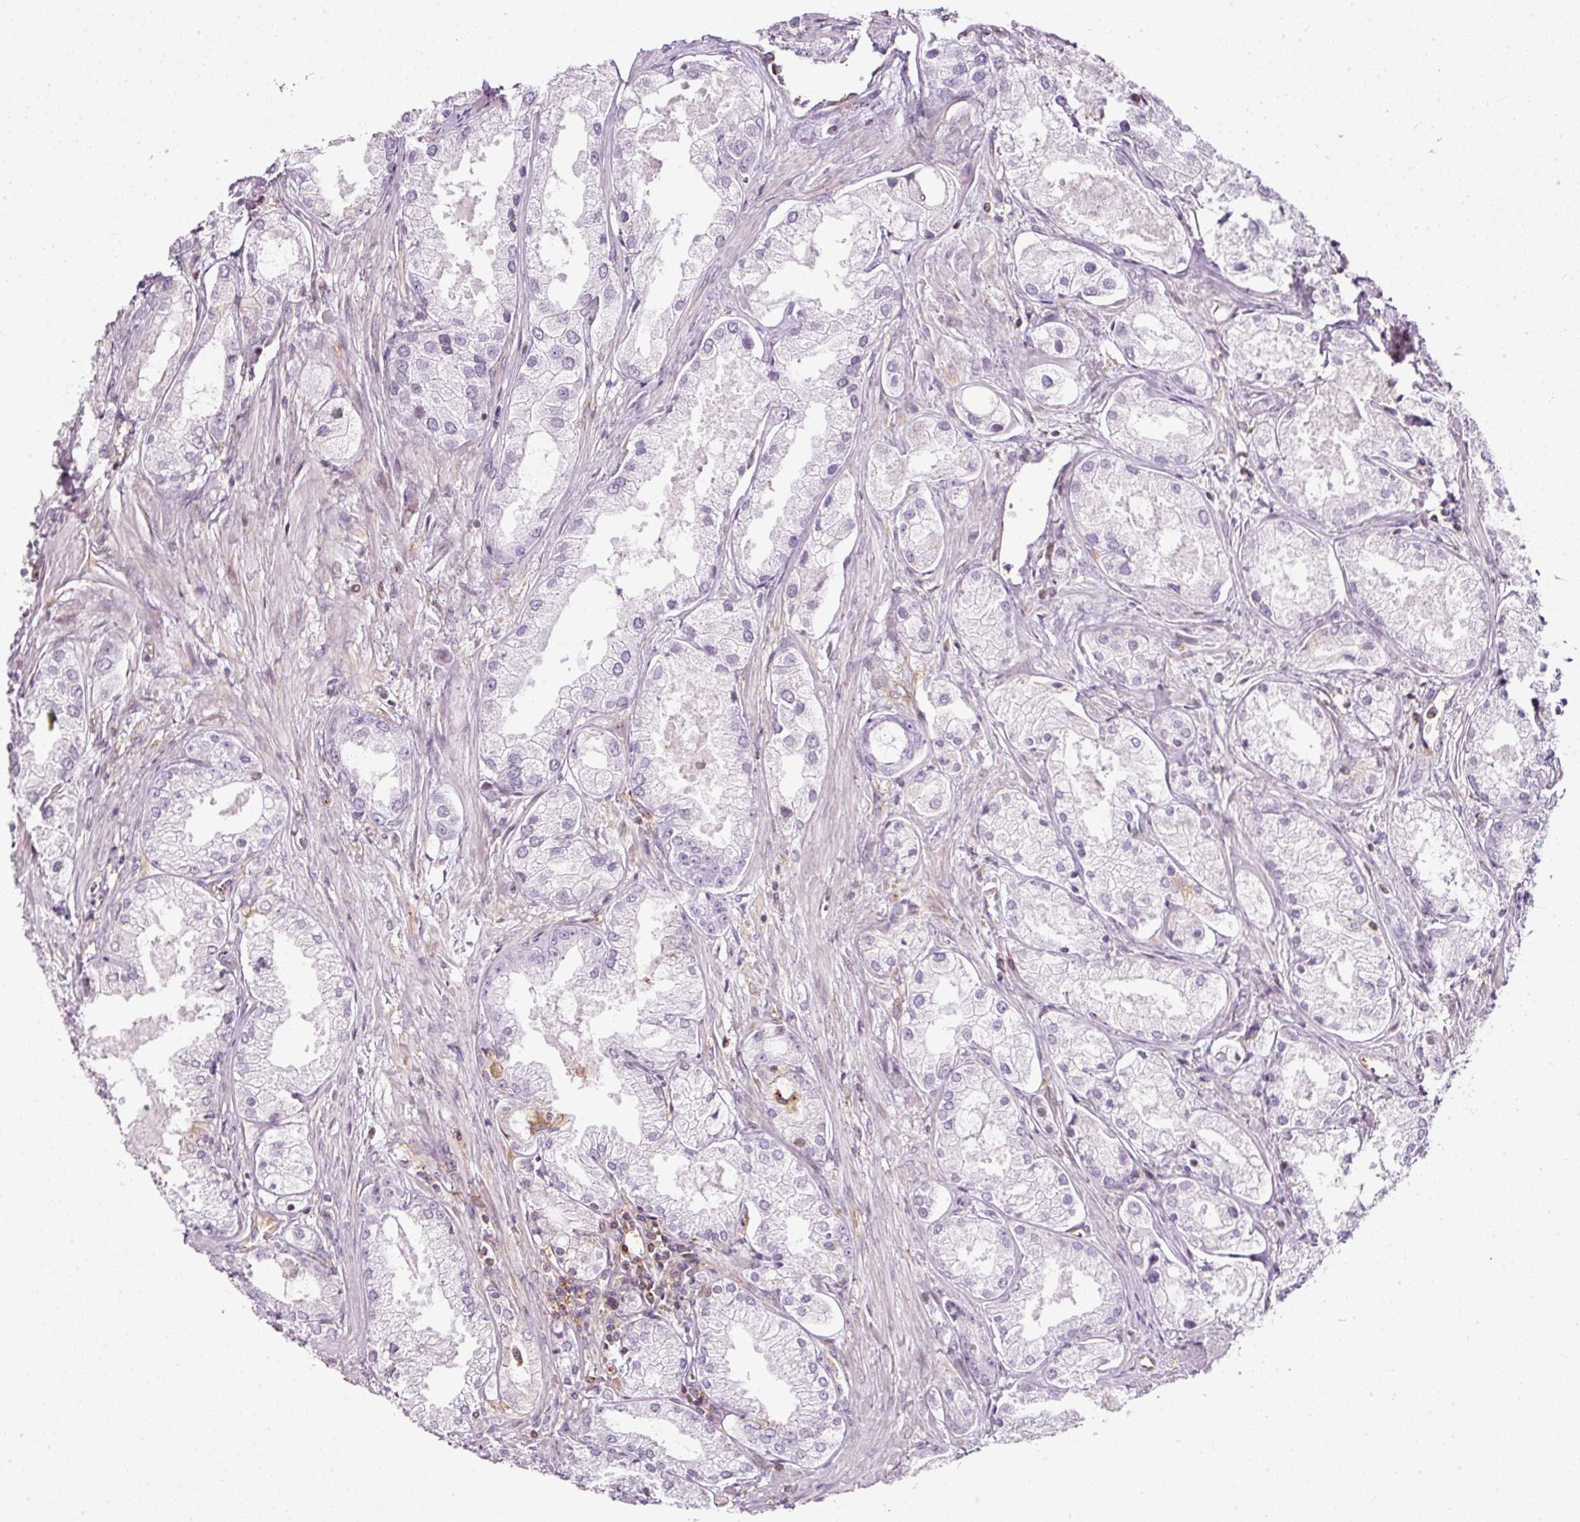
{"staining": {"intensity": "negative", "quantity": "none", "location": "none"}, "tissue": "prostate cancer", "cell_type": "Tumor cells", "image_type": "cancer", "snomed": [{"axis": "morphology", "description": "Adenocarcinoma, Low grade"}, {"axis": "topography", "description": "Prostate"}], "caption": "This is an IHC photomicrograph of prostate low-grade adenocarcinoma. There is no positivity in tumor cells.", "gene": "SCNM1", "patient": {"sex": "male", "age": 68}}